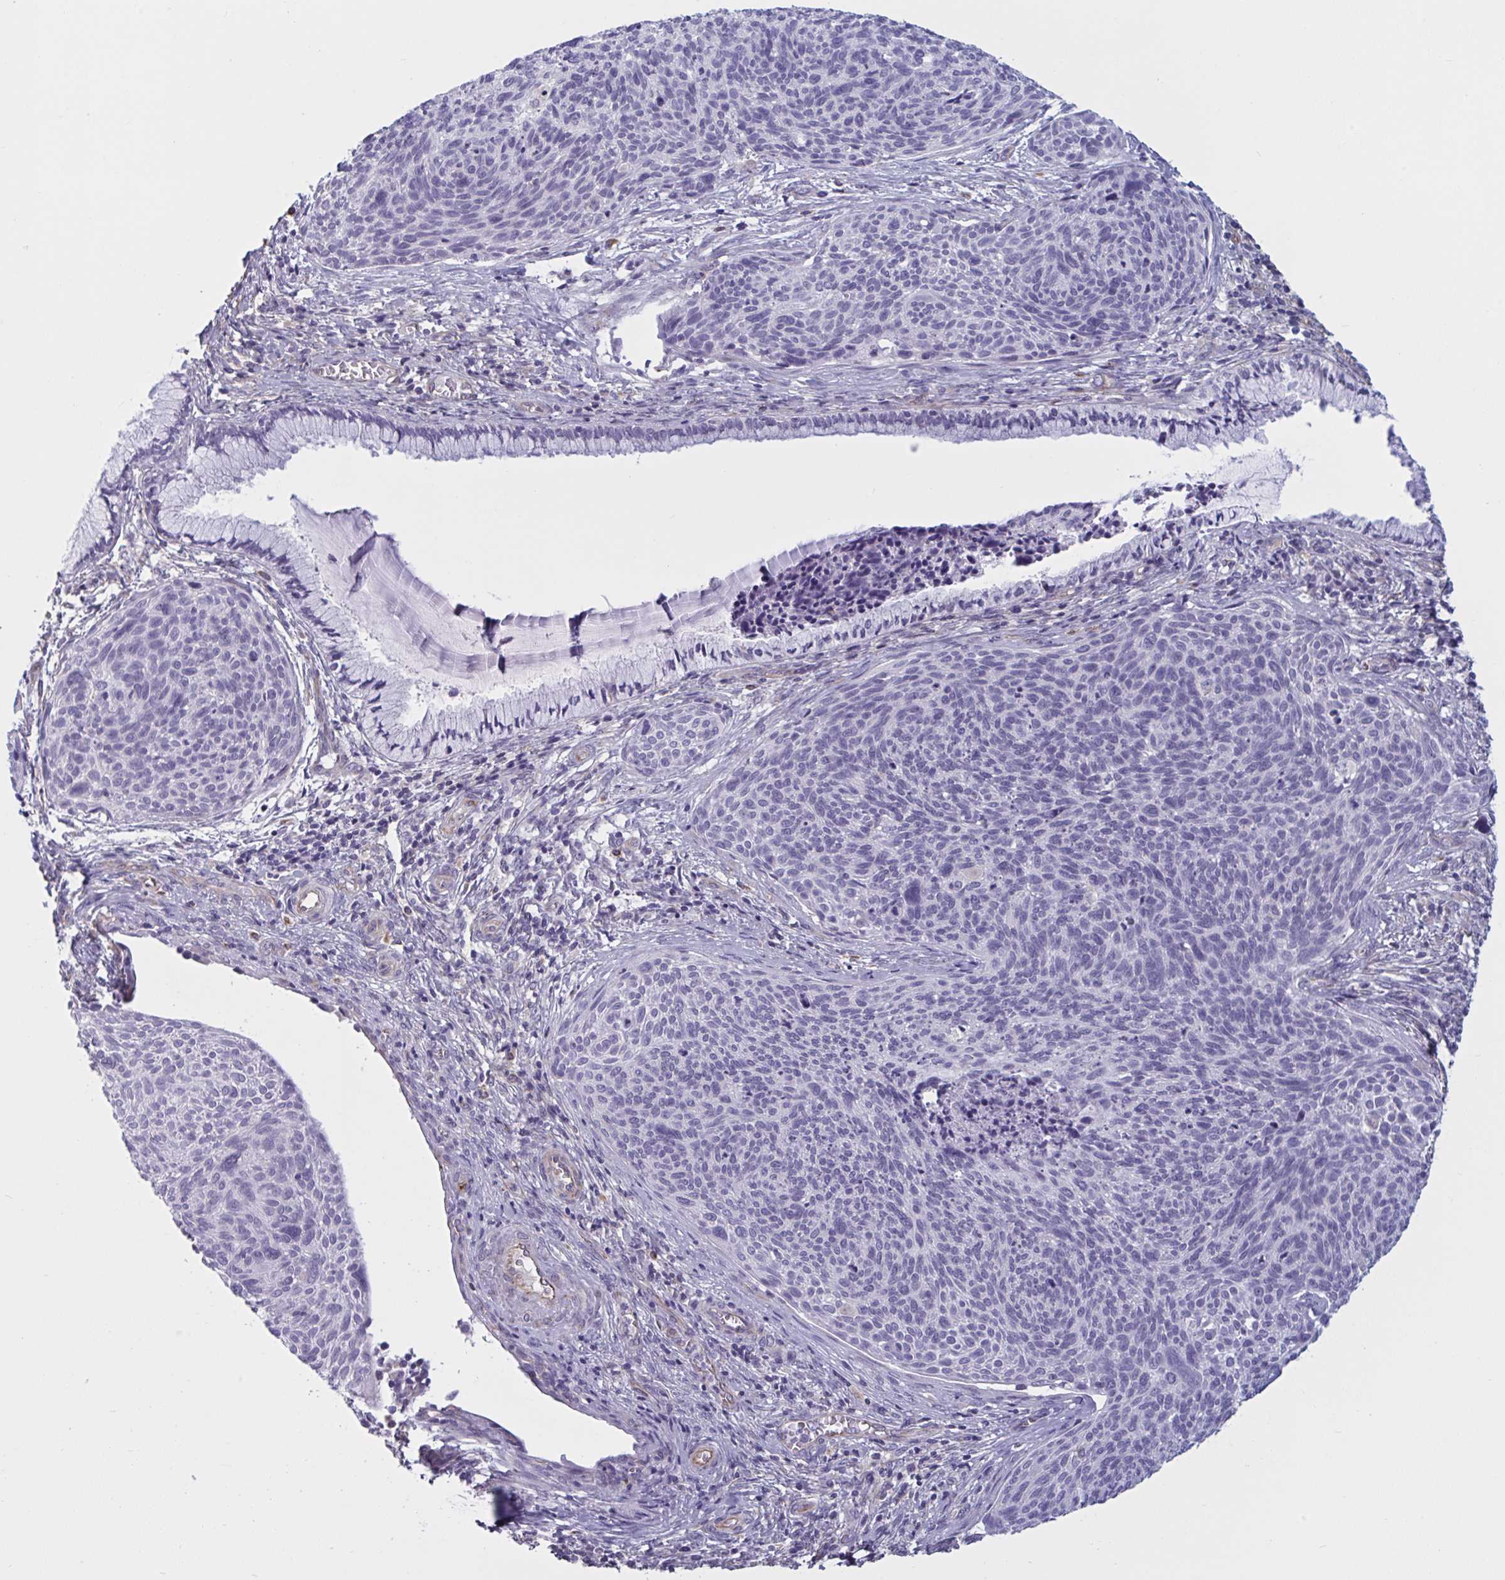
{"staining": {"intensity": "negative", "quantity": "none", "location": "none"}, "tissue": "cervical cancer", "cell_type": "Tumor cells", "image_type": "cancer", "snomed": [{"axis": "morphology", "description": "Squamous cell carcinoma, NOS"}, {"axis": "topography", "description": "Cervix"}], "caption": "A micrograph of squamous cell carcinoma (cervical) stained for a protein exhibits no brown staining in tumor cells.", "gene": "OR1L3", "patient": {"sex": "female", "age": 49}}